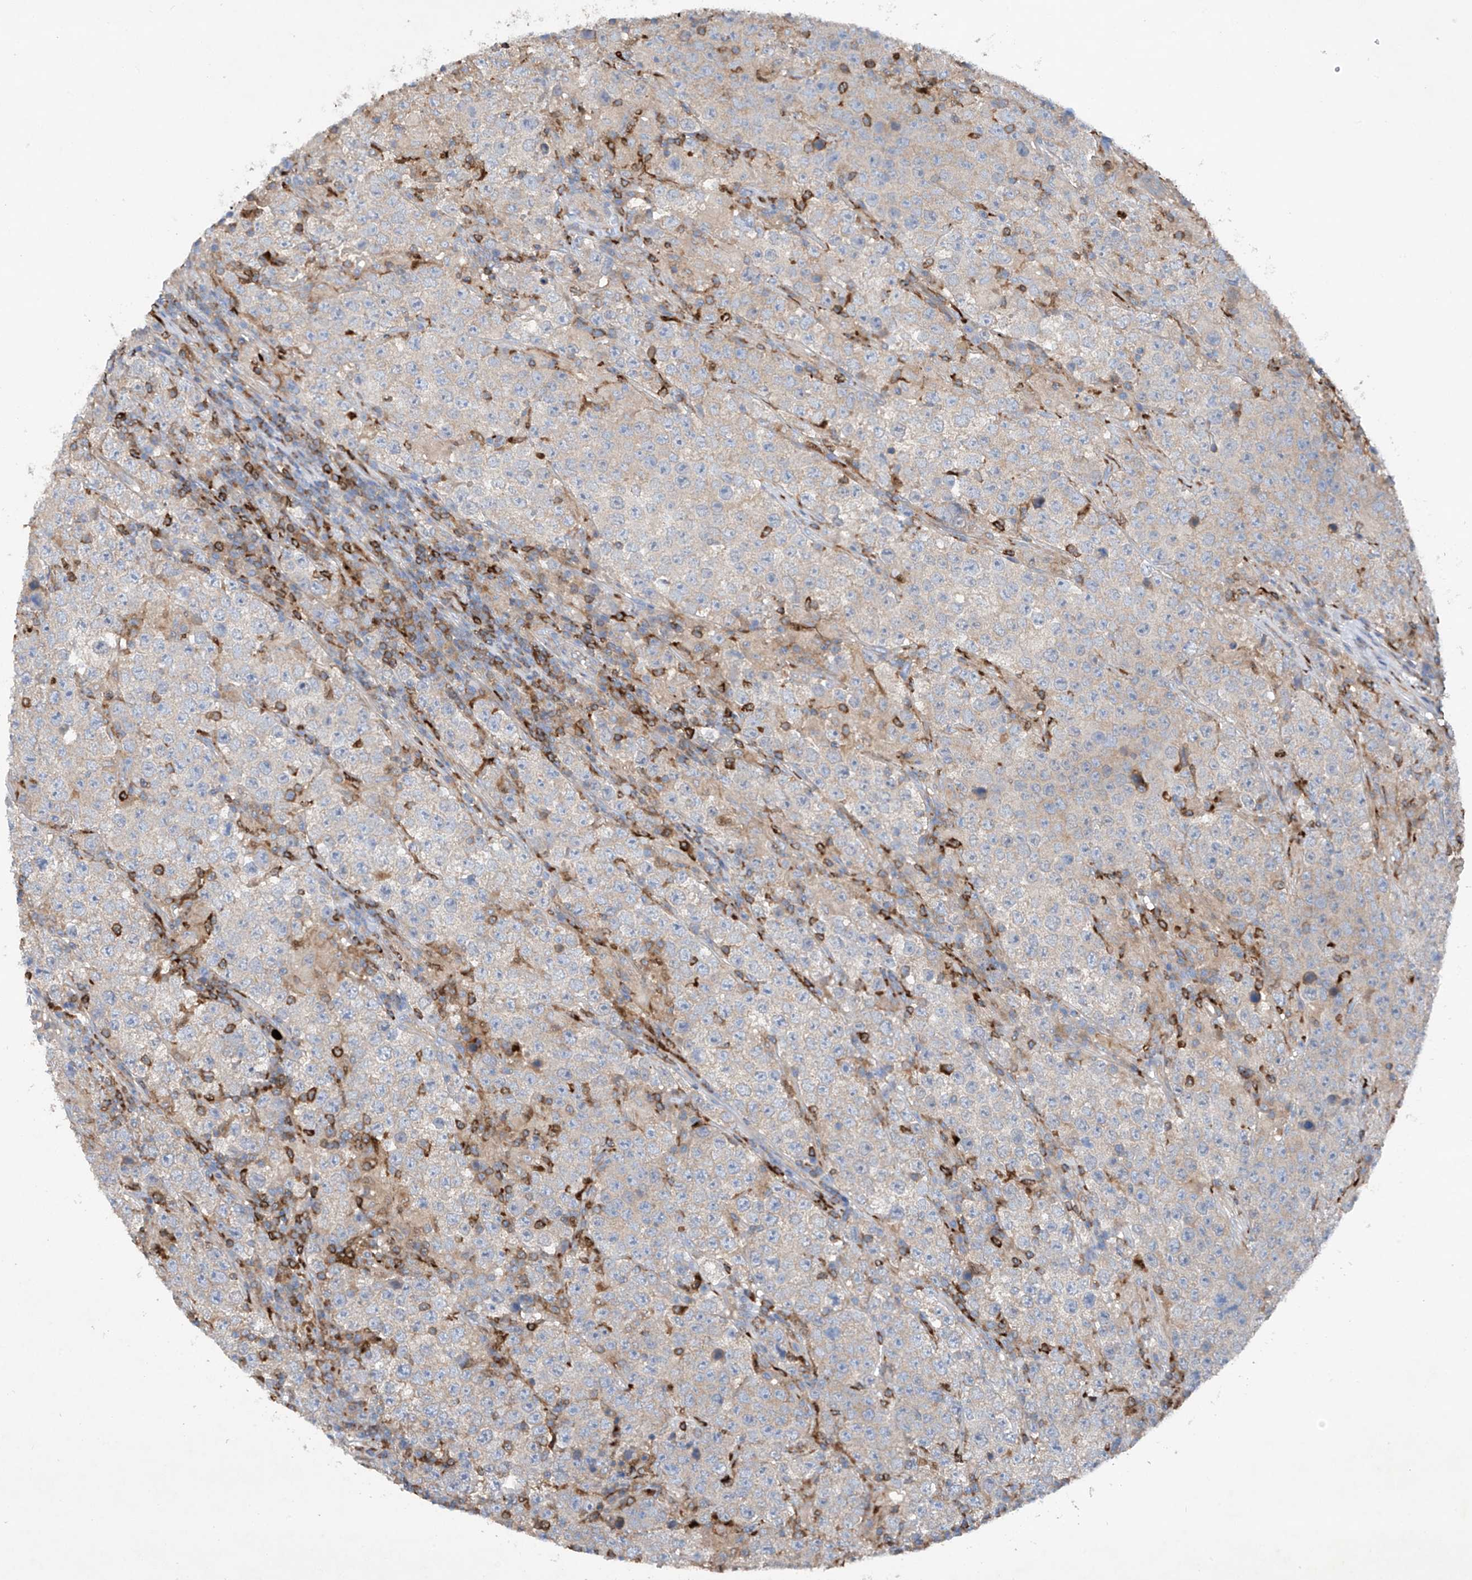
{"staining": {"intensity": "negative", "quantity": "none", "location": "none"}, "tissue": "testis cancer", "cell_type": "Tumor cells", "image_type": "cancer", "snomed": [{"axis": "morphology", "description": "Normal tissue, NOS"}, {"axis": "morphology", "description": "Urothelial carcinoma, High grade"}, {"axis": "morphology", "description": "Seminoma, NOS"}, {"axis": "morphology", "description": "Carcinoma, Embryonal, NOS"}, {"axis": "topography", "description": "Urinary bladder"}, {"axis": "topography", "description": "Testis"}], "caption": "Immunohistochemistry of seminoma (testis) reveals no staining in tumor cells.", "gene": "PHACTR2", "patient": {"sex": "male", "age": 41}}